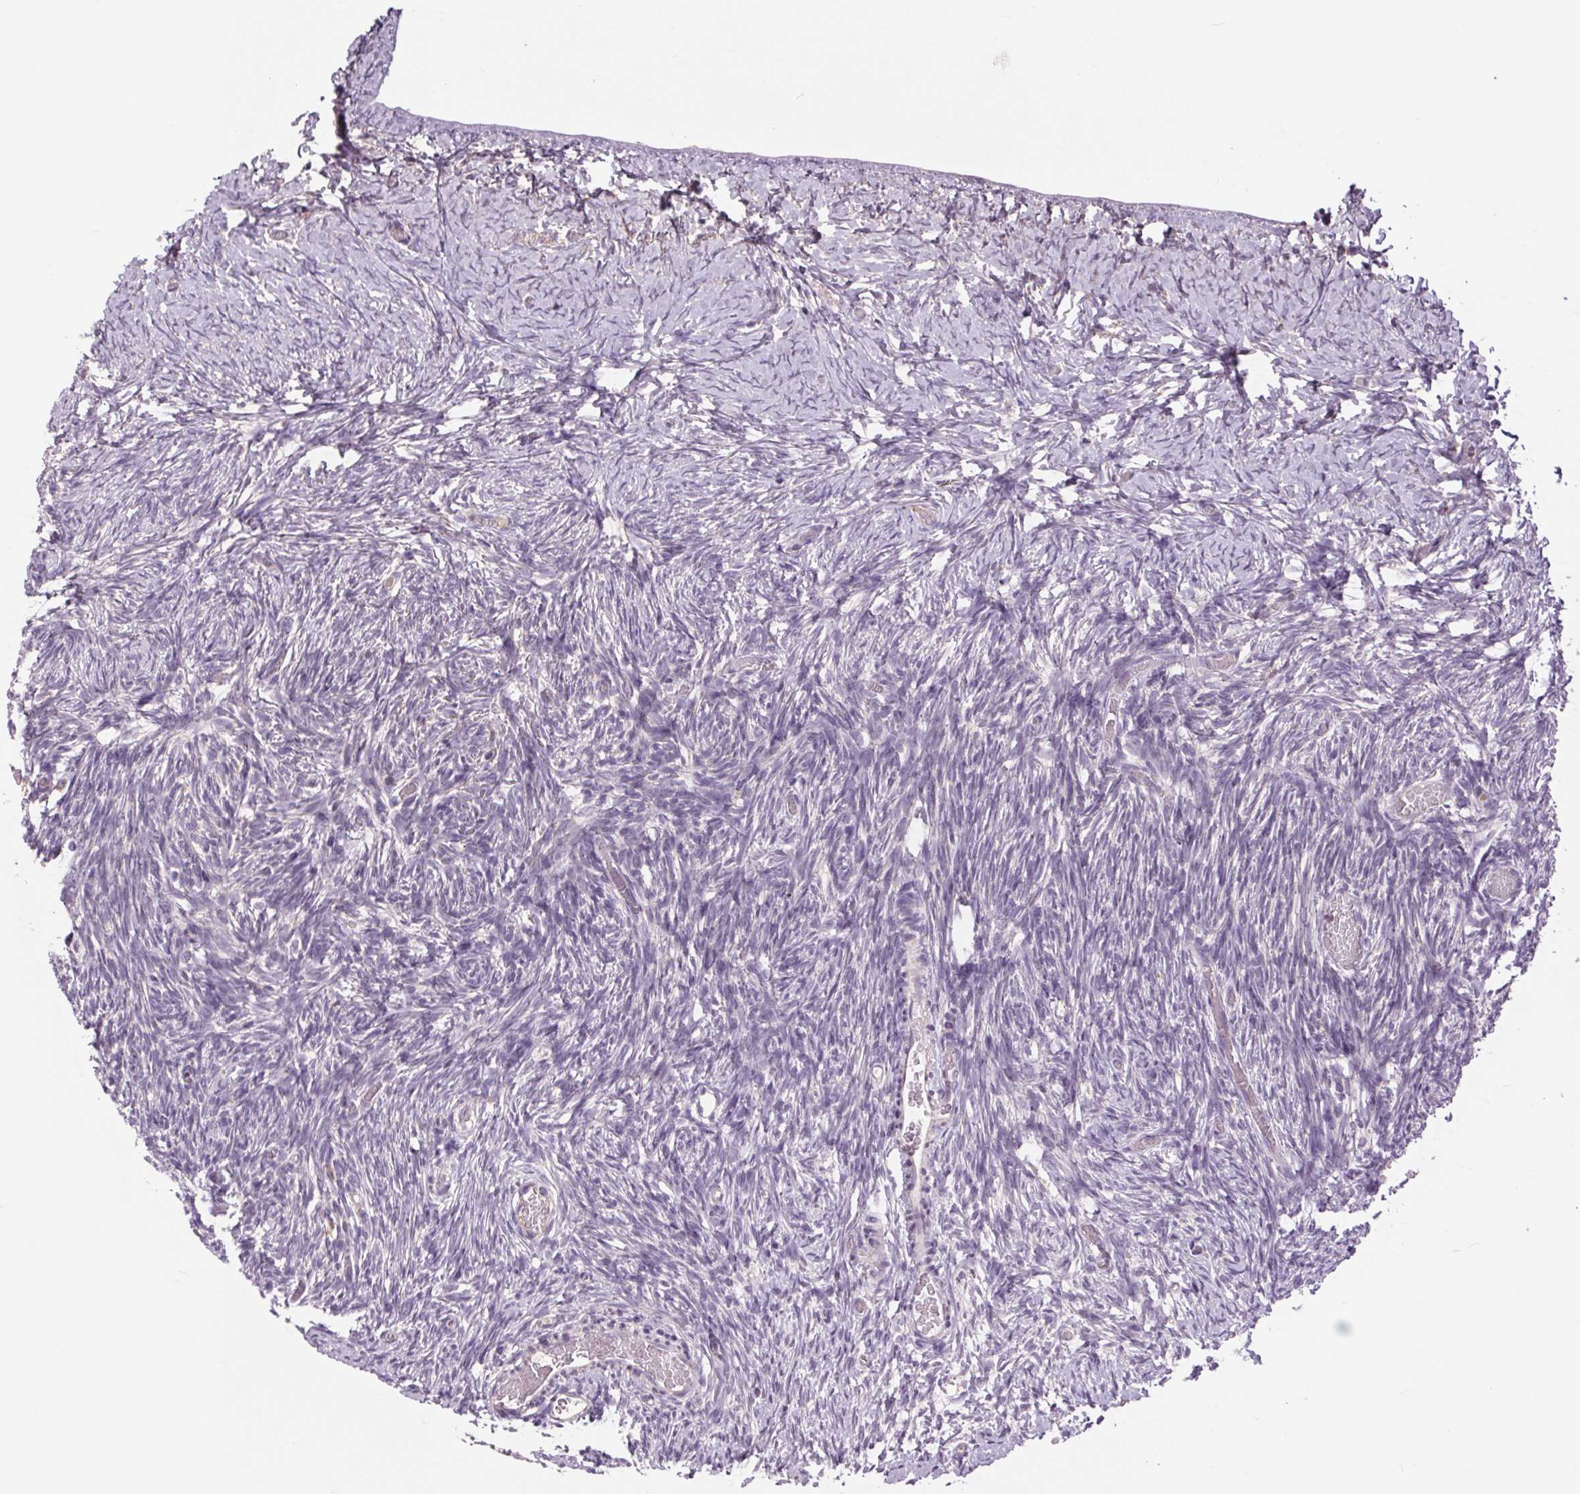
{"staining": {"intensity": "negative", "quantity": "none", "location": "none"}, "tissue": "ovary", "cell_type": "Follicle cells", "image_type": "normal", "snomed": [{"axis": "morphology", "description": "Normal tissue, NOS"}, {"axis": "topography", "description": "Ovary"}], "caption": "Immunohistochemical staining of benign ovary shows no significant expression in follicle cells.", "gene": "COX6A1", "patient": {"sex": "female", "age": 39}}